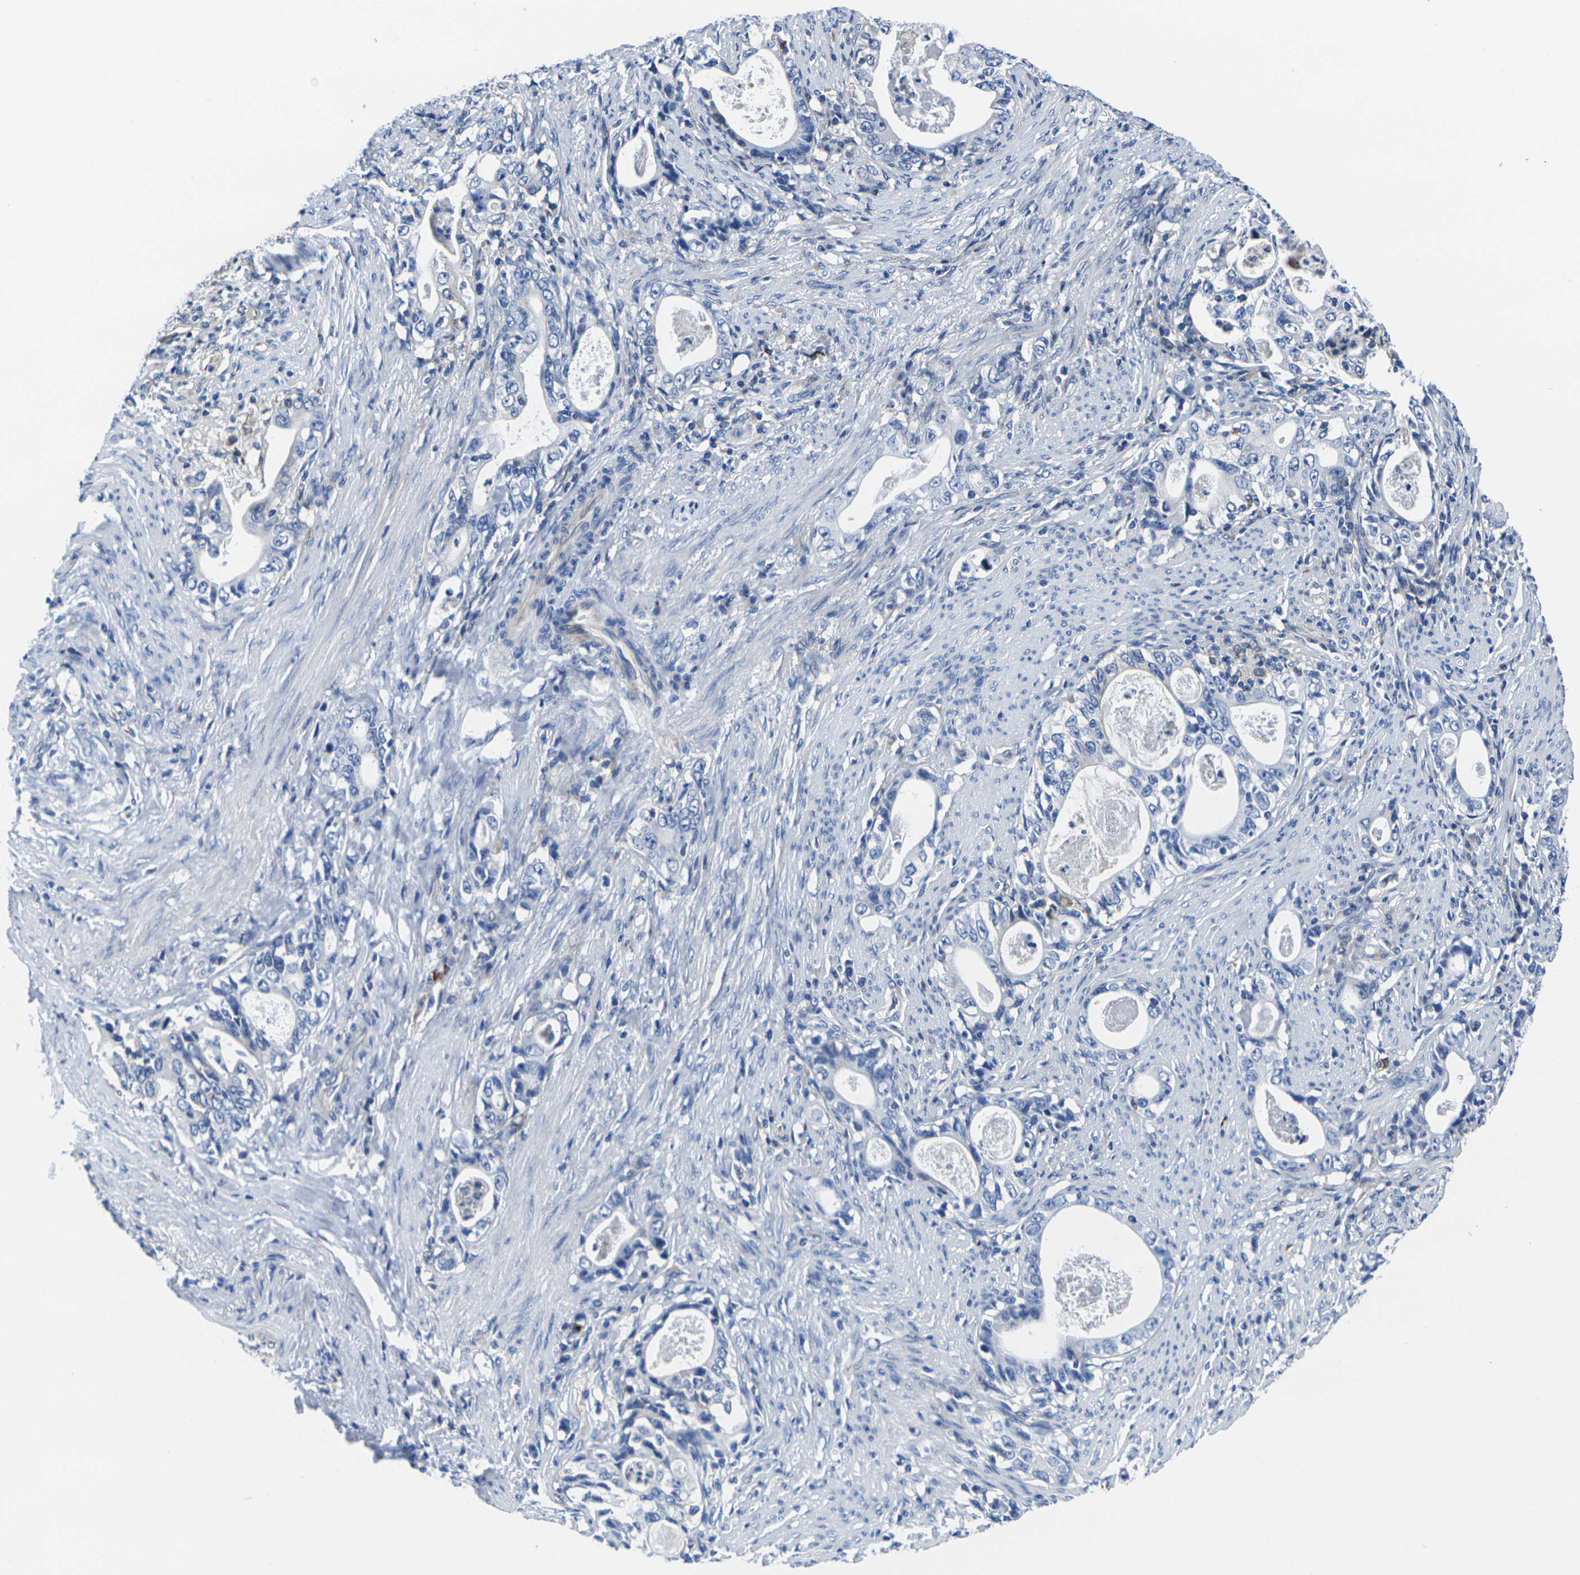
{"staining": {"intensity": "negative", "quantity": "none", "location": "none"}, "tissue": "stomach cancer", "cell_type": "Tumor cells", "image_type": "cancer", "snomed": [{"axis": "morphology", "description": "Adenocarcinoma, NOS"}, {"axis": "topography", "description": "Stomach, lower"}], "caption": "This is an immunohistochemistry (IHC) histopathology image of human adenocarcinoma (stomach). There is no staining in tumor cells.", "gene": "EIF4A1", "patient": {"sex": "female", "age": 72}}